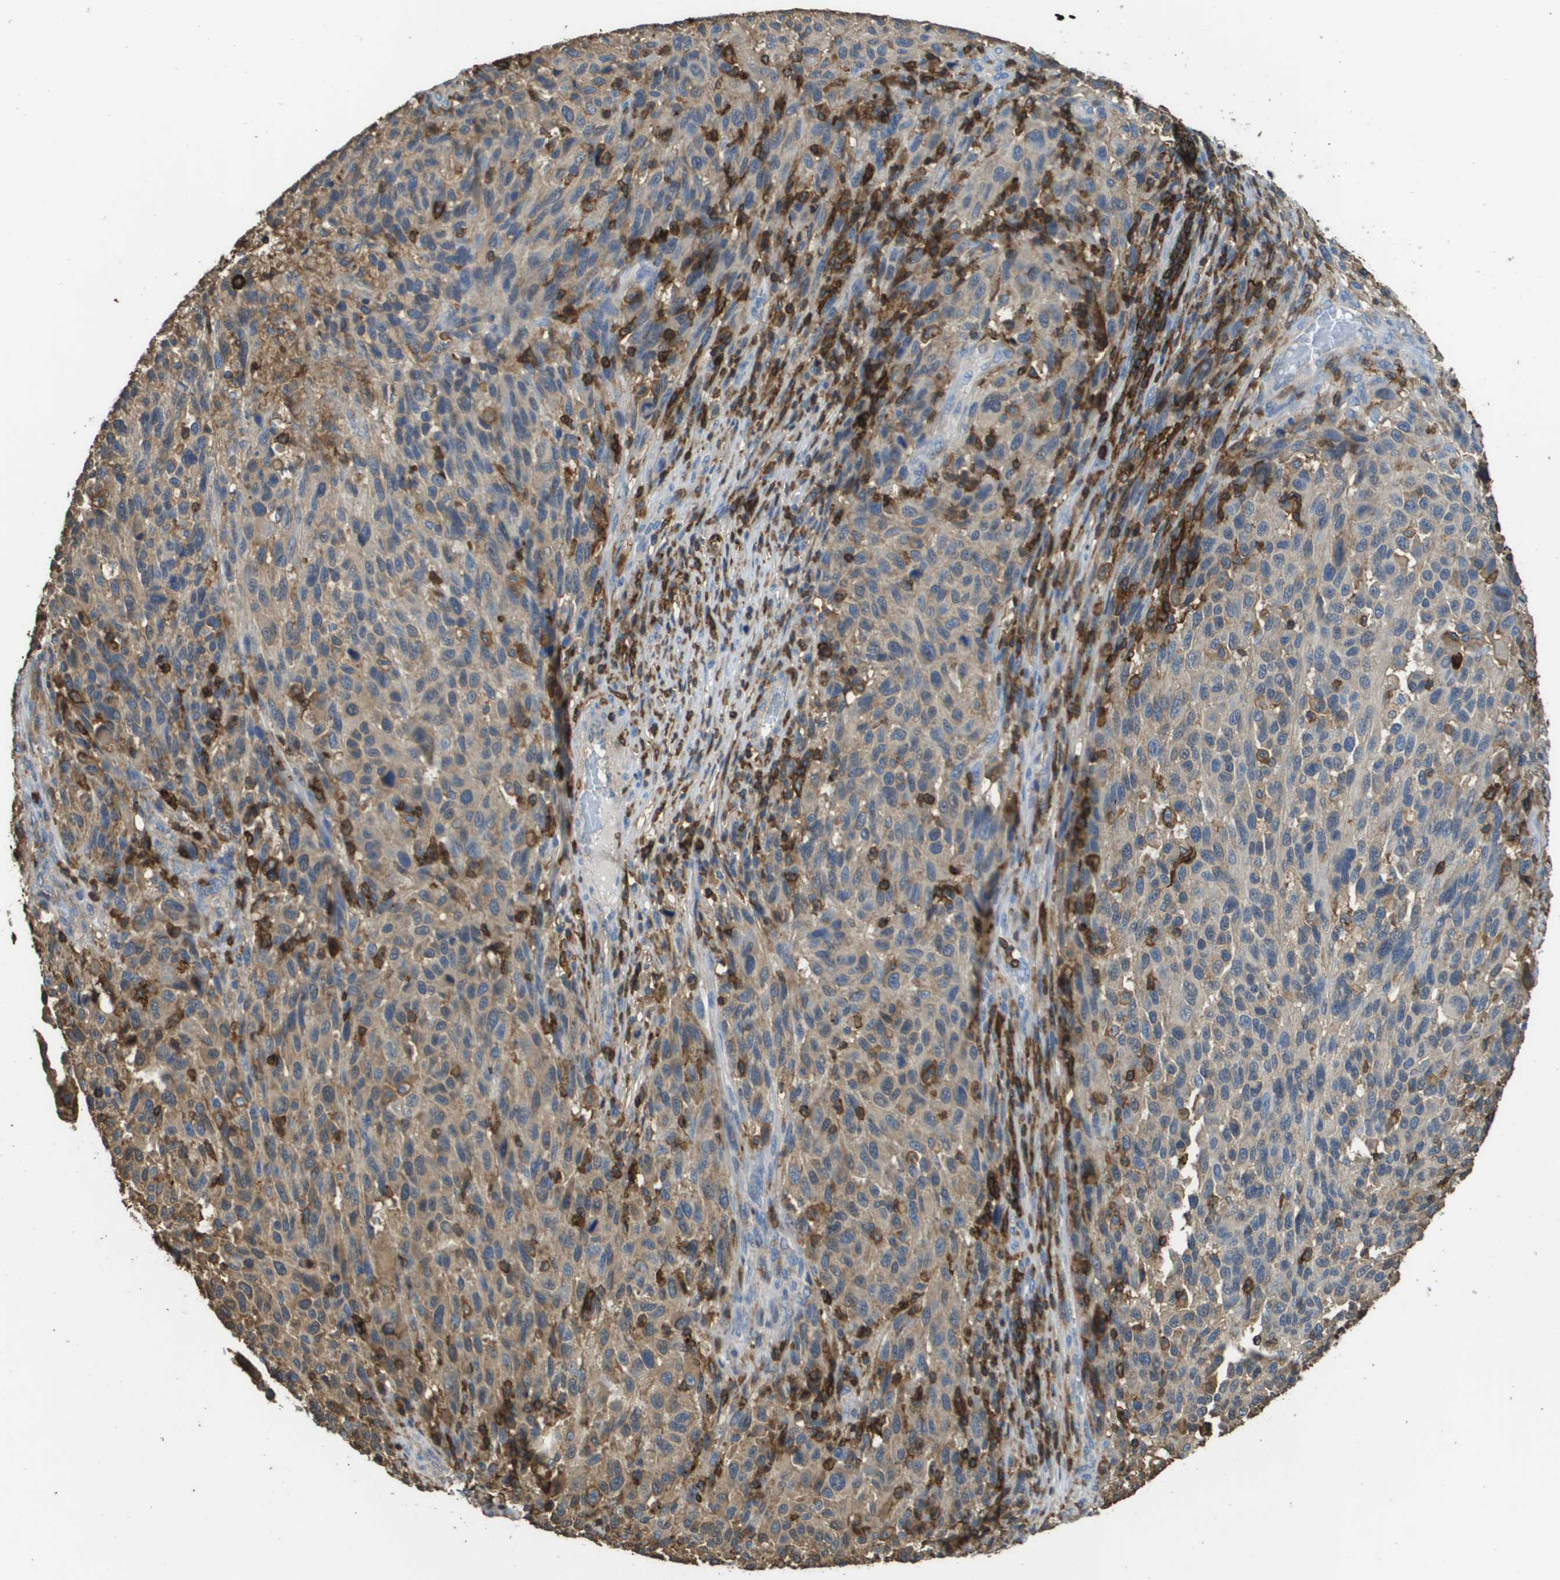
{"staining": {"intensity": "weak", "quantity": ">75%", "location": "cytoplasmic/membranous"}, "tissue": "melanoma", "cell_type": "Tumor cells", "image_type": "cancer", "snomed": [{"axis": "morphology", "description": "Malignant melanoma, Metastatic site"}, {"axis": "topography", "description": "Lymph node"}], "caption": "Brown immunohistochemical staining in human malignant melanoma (metastatic site) shows weak cytoplasmic/membranous staining in approximately >75% of tumor cells. (brown staining indicates protein expression, while blue staining denotes nuclei).", "gene": "PASK", "patient": {"sex": "male", "age": 61}}